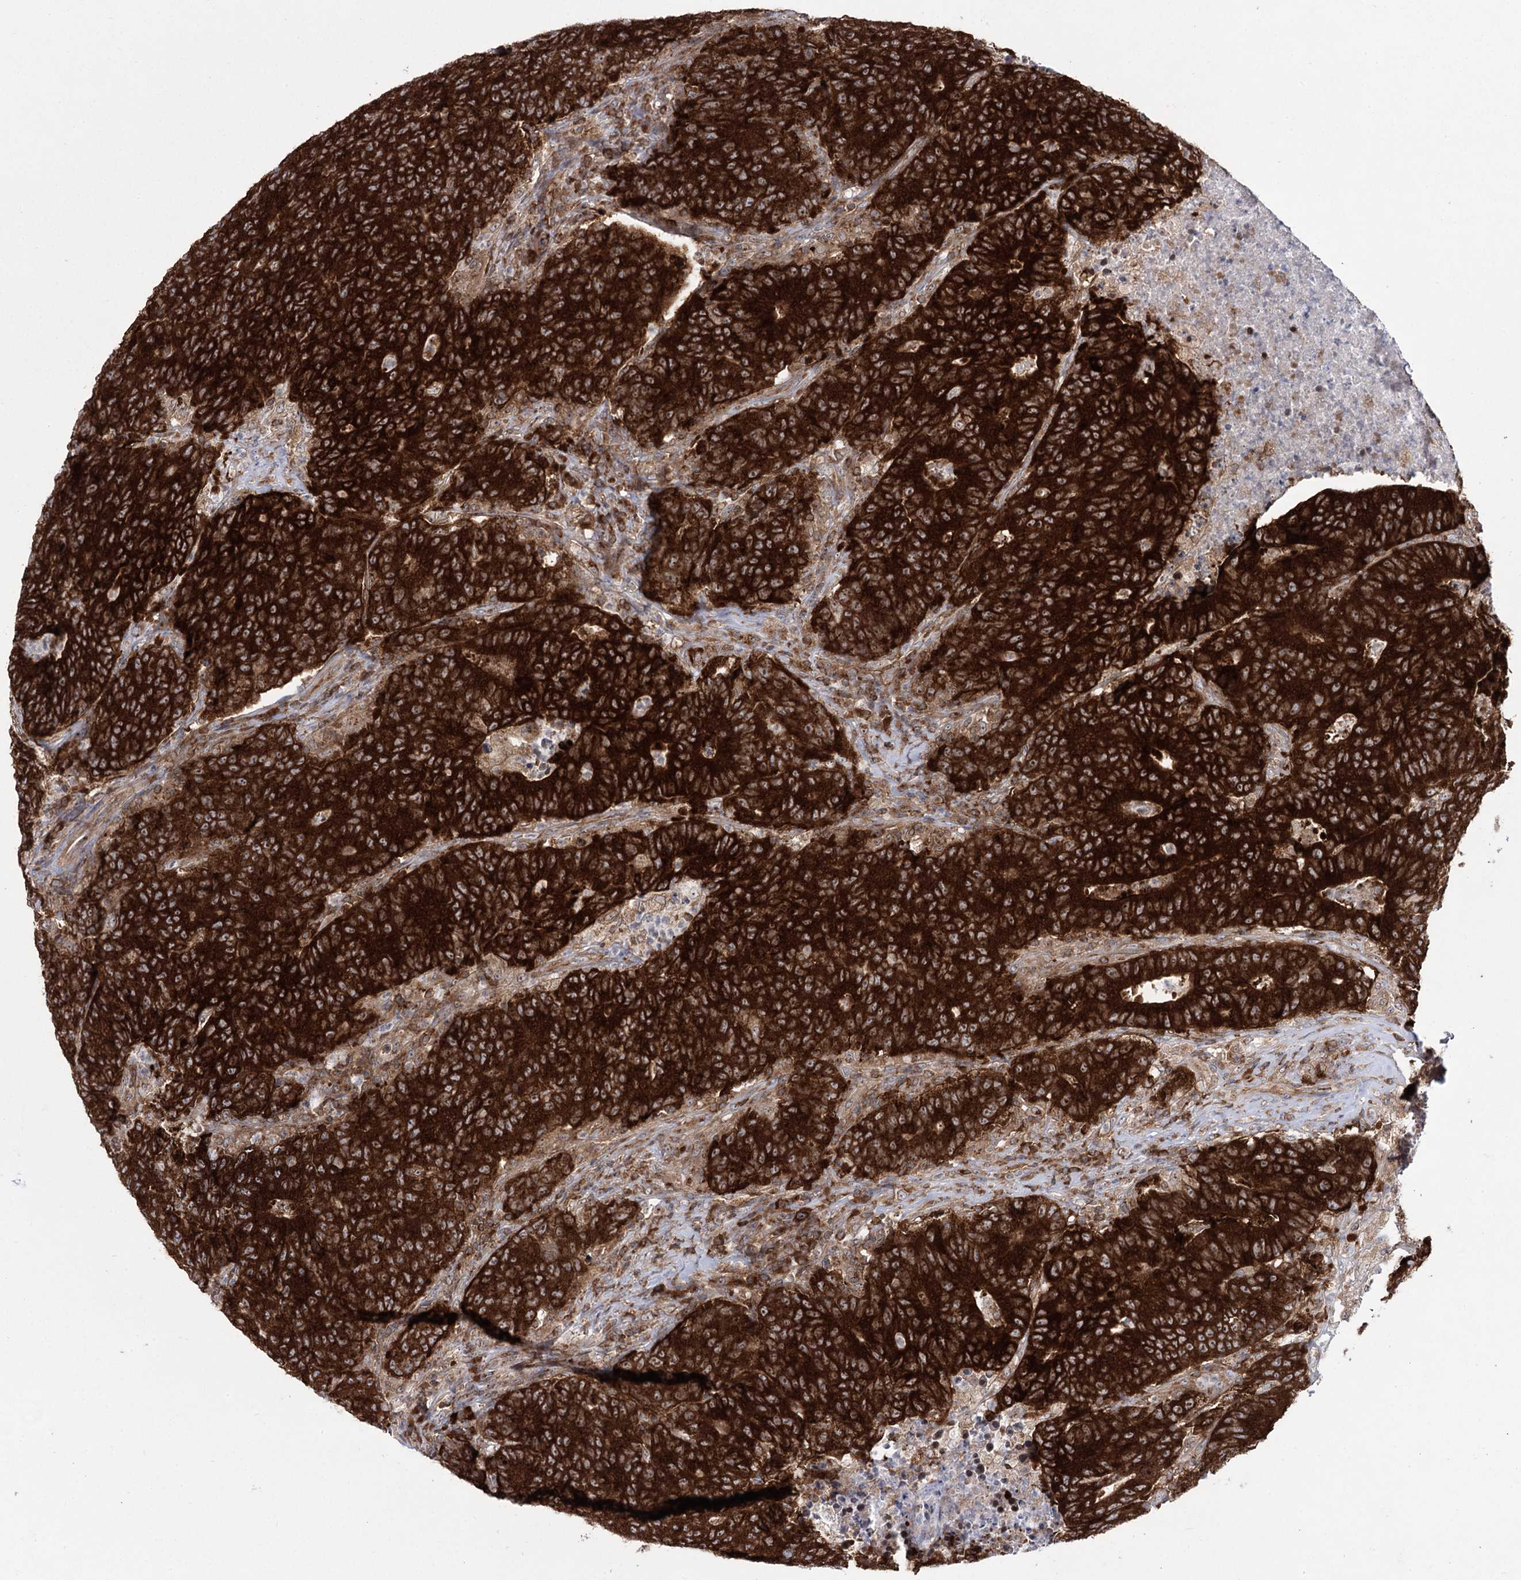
{"staining": {"intensity": "strong", "quantity": ">75%", "location": "cytoplasmic/membranous"}, "tissue": "colorectal cancer", "cell_type": "Tumor cells", "image_type": "cancer", "snomed": [{"axis": "morphology", "description": "Adenocarcinoma, NOS"}, {"axis": "topography", "description": "Colon"}], "caption": "Colorectal cancer stained with IHC reveals strong cytoplasmic/membranous positivity in about >75% of tumor cells.", "gene": "ZNF622", "patient": {"sex": "female", "age": 75}}